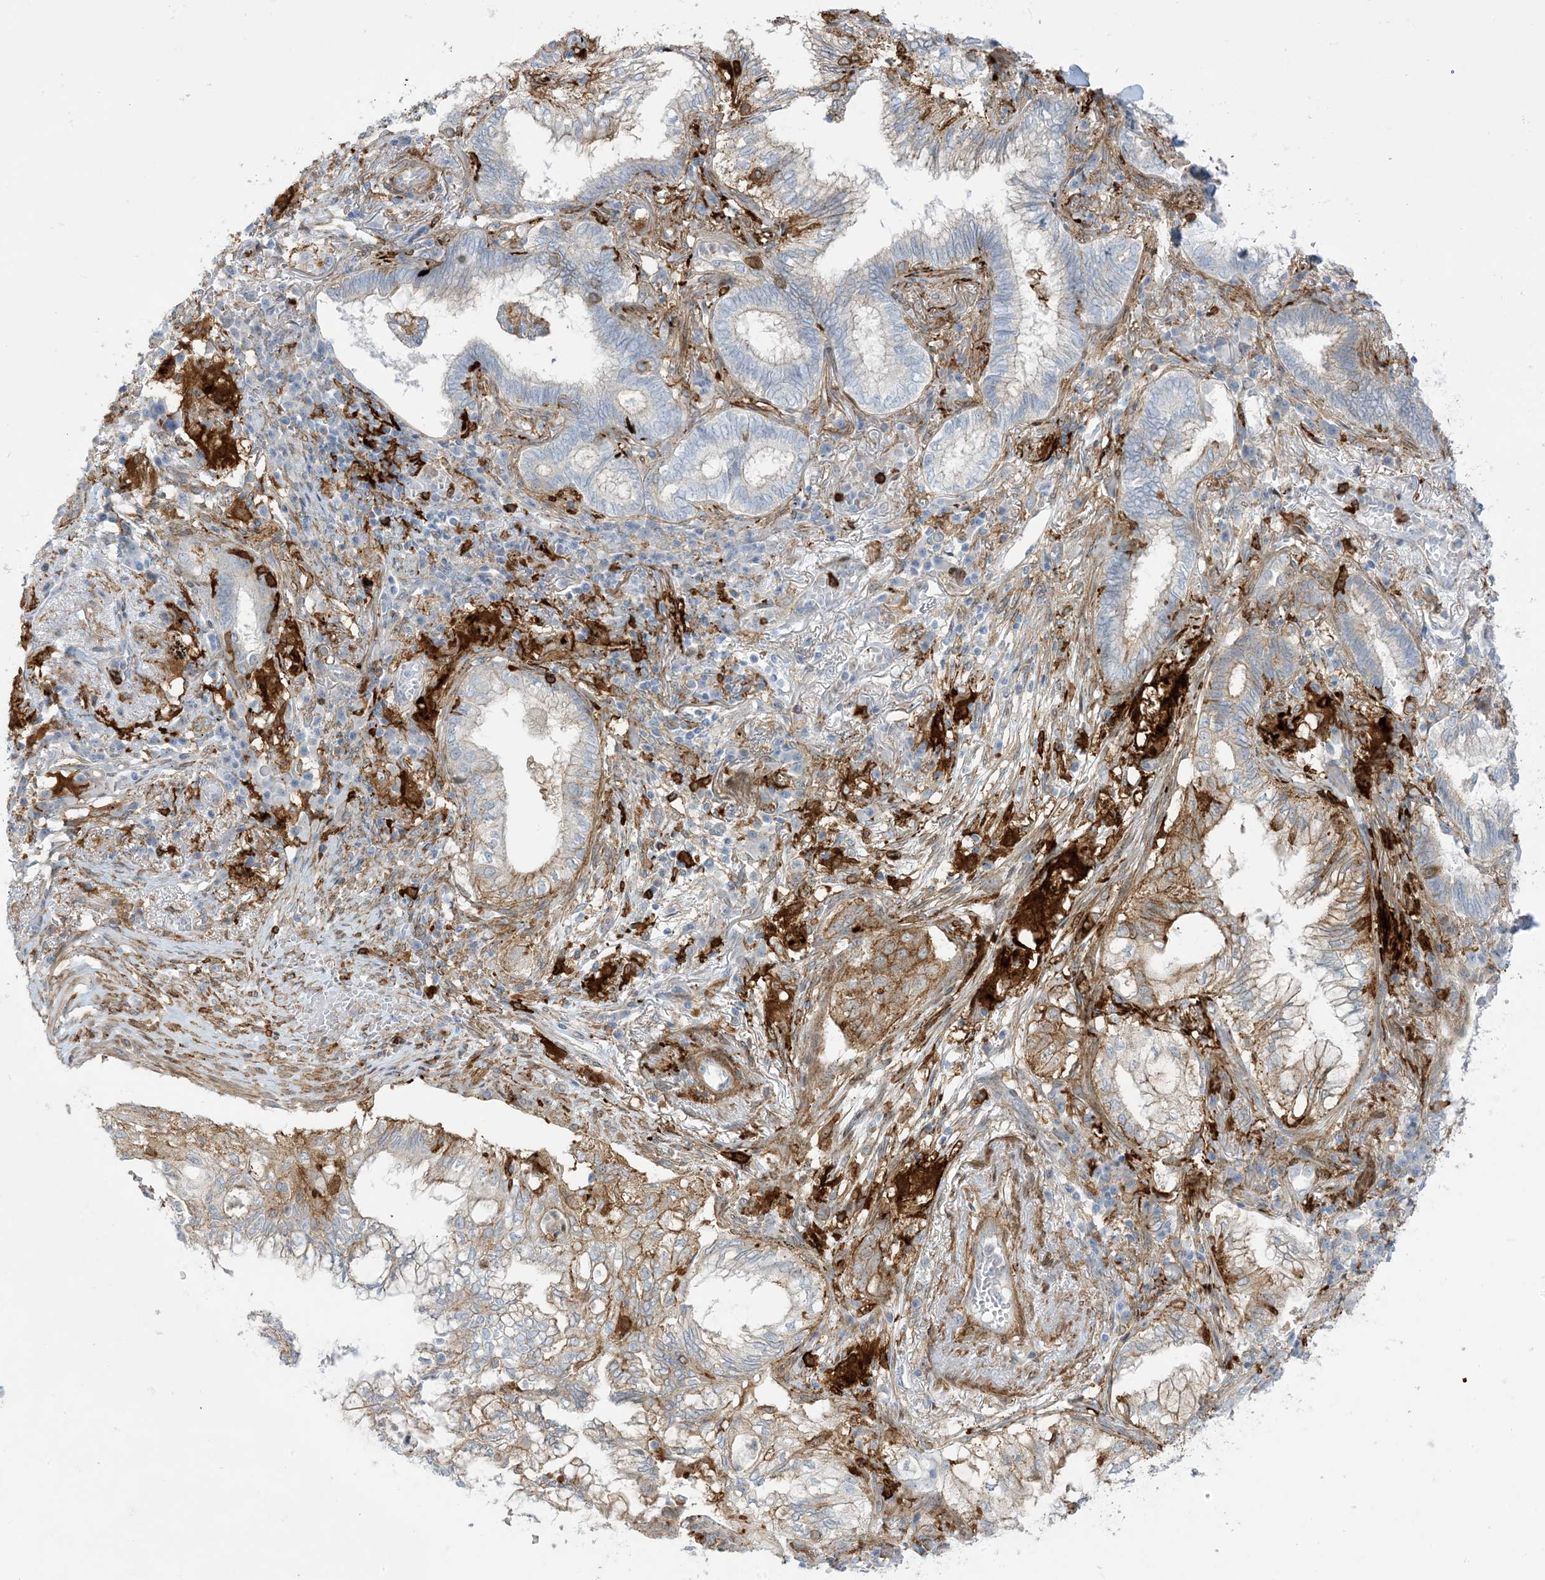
{"staining": {"intensity": "moderate", "quantity": "25%-75%", "location": "cytoplasmic/membranous"}, "tissue": "lung cancer", "cell_type": "Tumor cells", "image_type": "cancer", "snomed": [{"axis": "morphology", "description": "Adenocarcinoma, NOS"}, {"axis": "topography", "description": "Lung"}], "caption": "Lung cancer (adenocarcinoma) was stained to show a protein in brown. There is medium levels of moderate cytoplasmic/membranous expression in approximately 25%-75% of tumor cells.", "gene": "ICMT", "patient": {"sex": "female", "age": 70}}